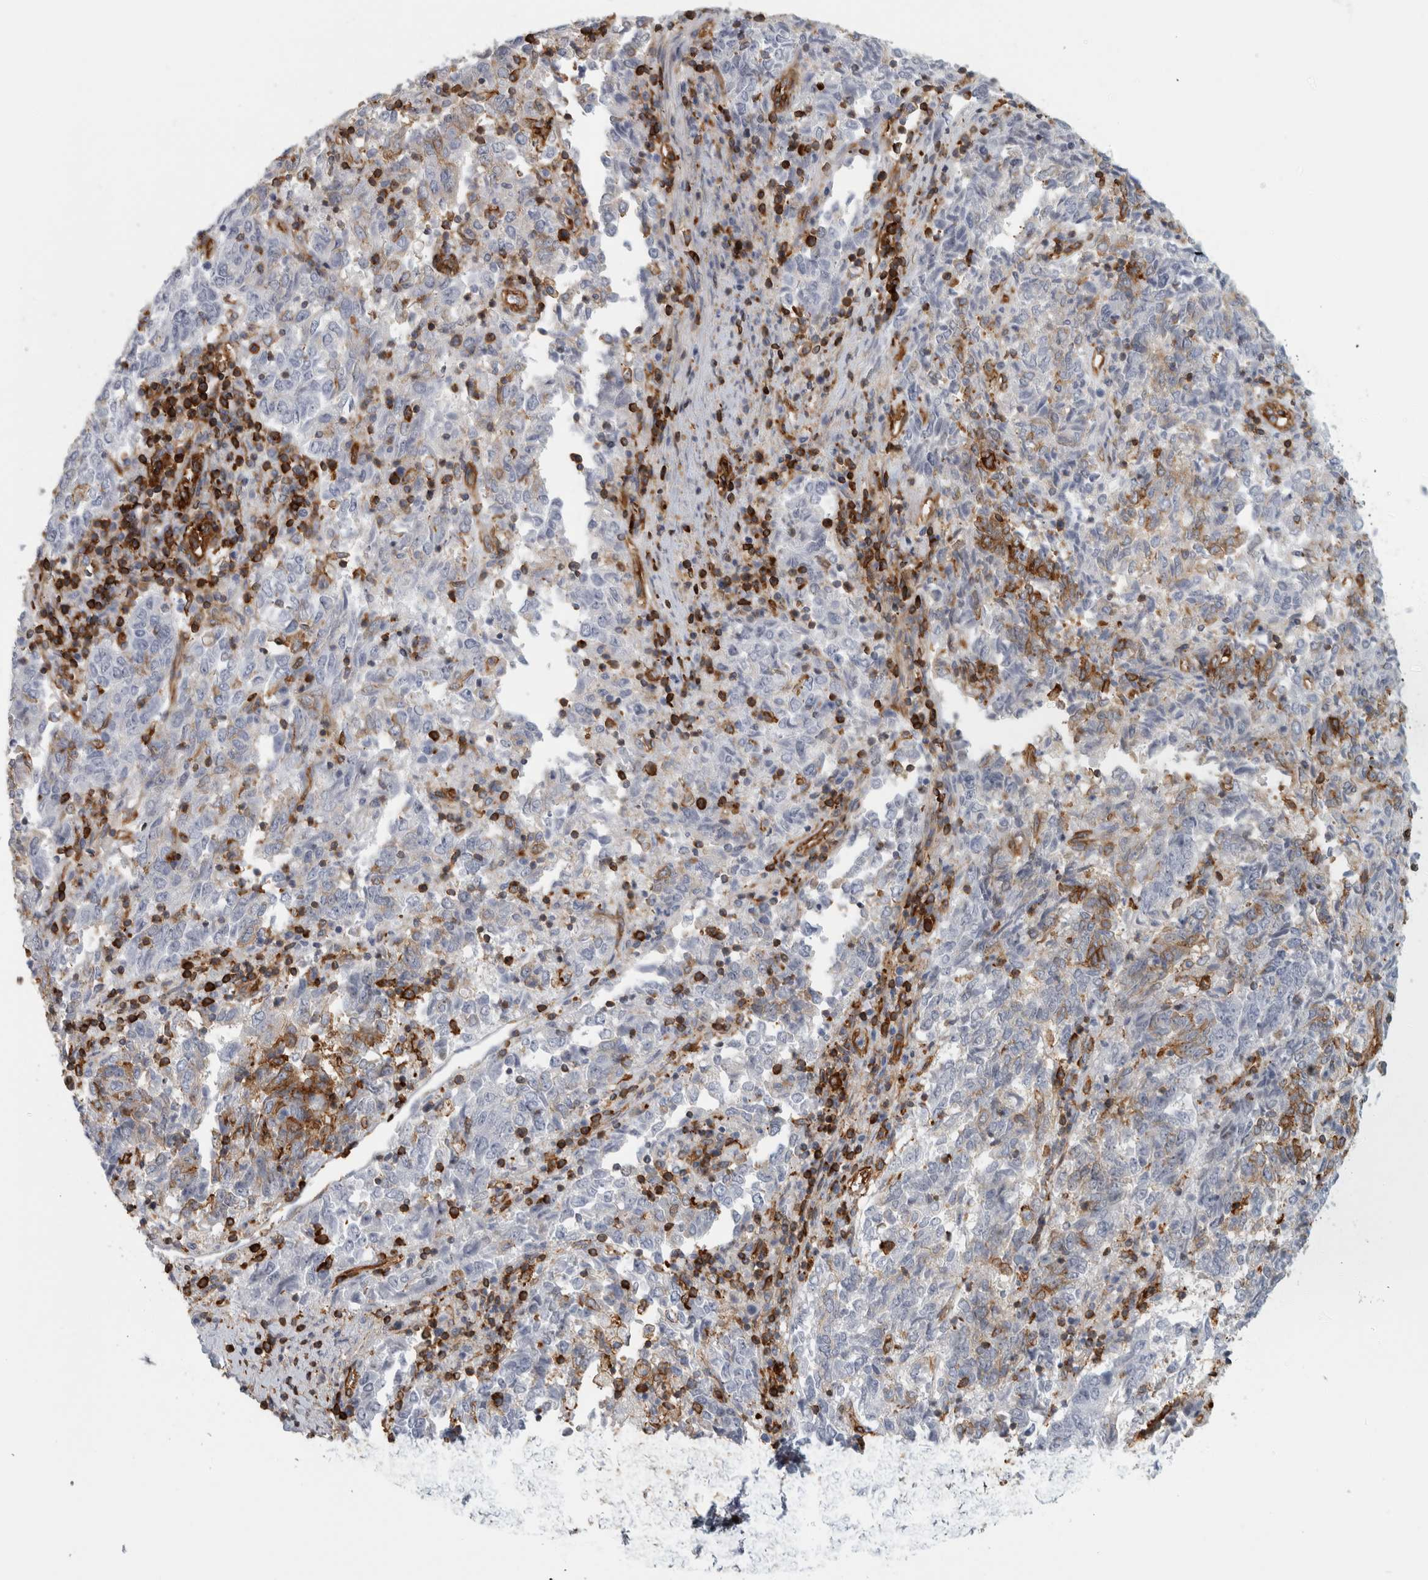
{"staining": {"intensity": "weak", "quantity": "<25%", "location": "cytoplasmic/membranous"}, "tissue": "endometrial cancer", "cell_type": "Tumor cells", "image_type": "cancer", "snomed": [{"axis": "morphology", "description": "Adenocarcinoma, NOS"}, {"axis": "topography", "description": "Endometrium"}], "caption": "Endometrial cancer (adenocarcinoma) was stained to show a protein in brown. There is no significant positivity in tumor cells.", "gene": "AHNAK", "patient": {"sex": "female", "age": 80}}